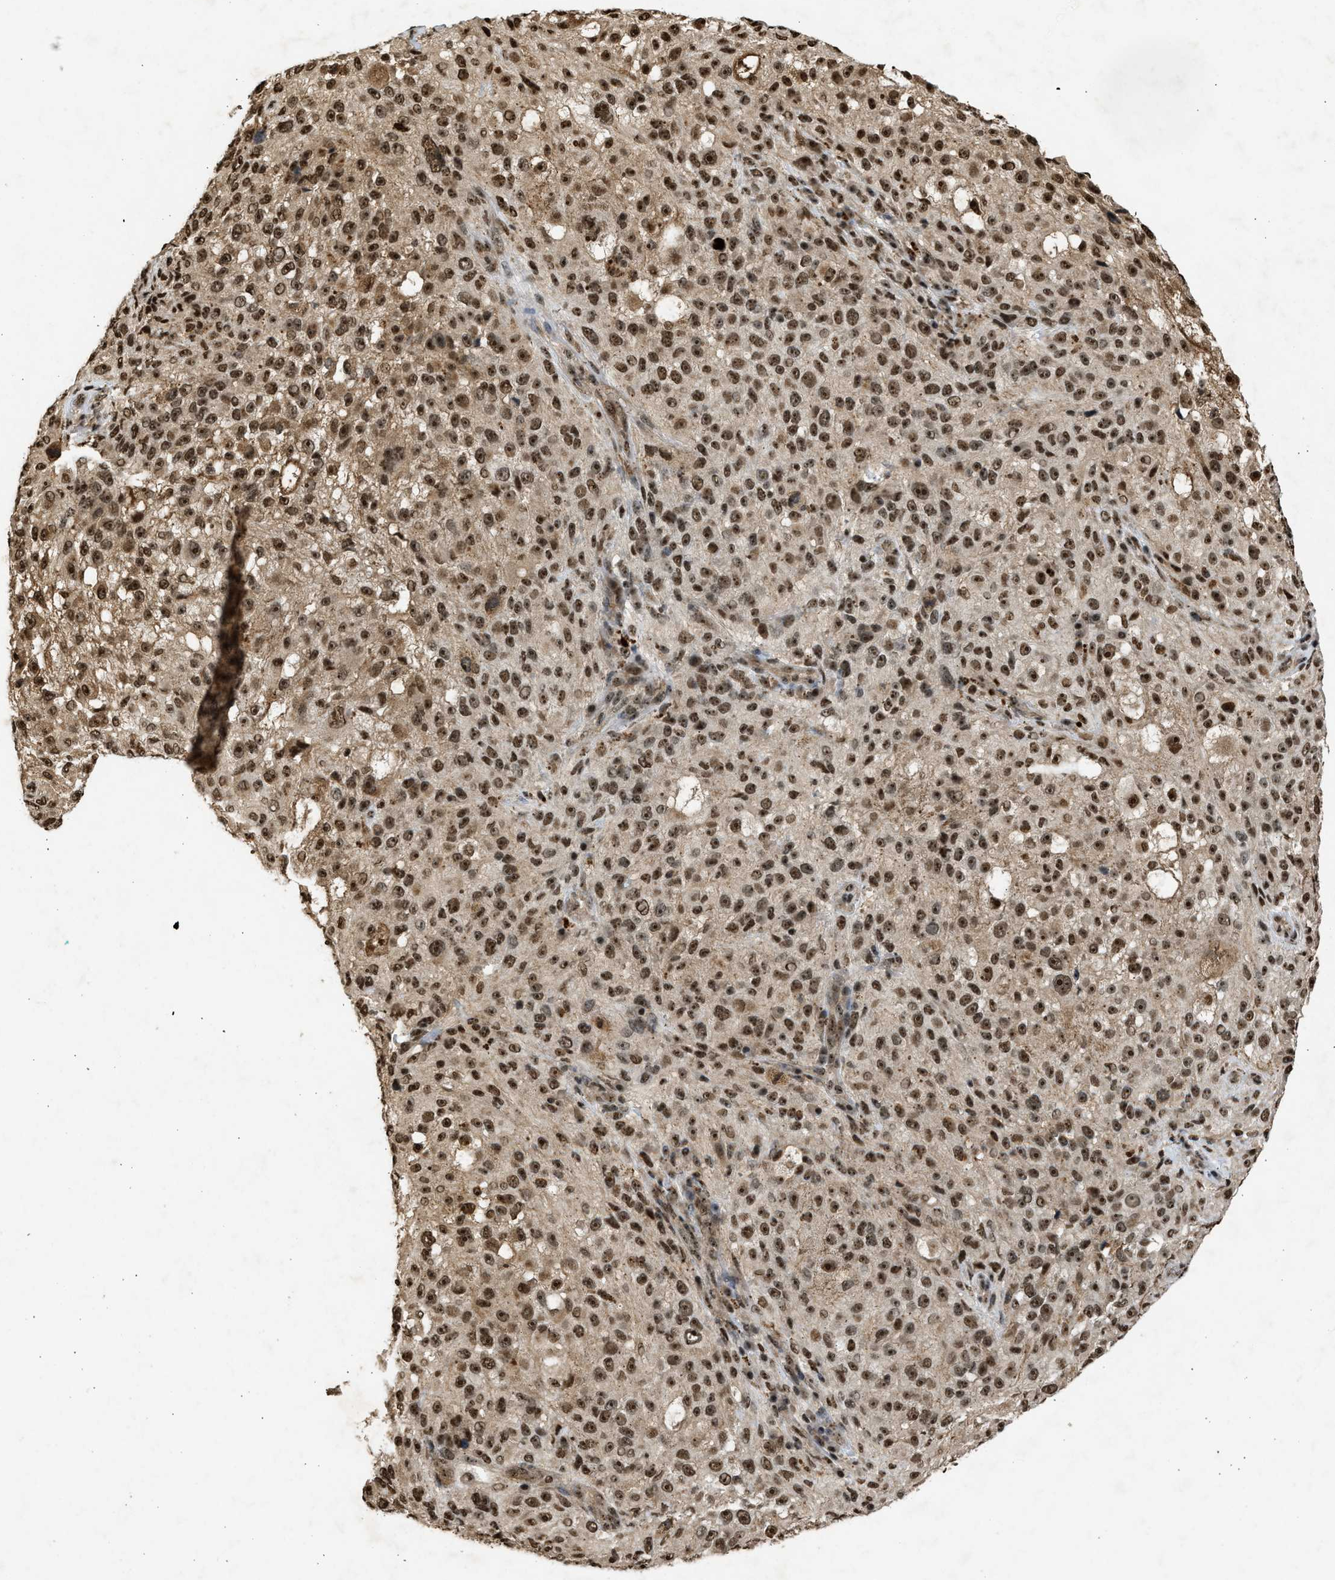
{"staining": {"intensity": "strong", "quantity": ">75%", "location": "cytoplasmic/membranous,nuclear"}, "tissue": "melanoma", "cell_type": "Tumor cells", "image_type": "cancer", "snomed": [{"axis": "morphology", "description": "Necrosis, NOS"}, {"axis": "morphology", "description": "Malignant melanoma, NOS"}, {"axis": "topography", "description": "Skin"}], "caption": "Melanoma stained with IHC exhibits strong cytoplasmic/membranous and nuclear staining in about >75% of tumor cells. (Brightfield microscopy of DAB IHC at high magnification).", "gene": "TFDP2", "patient": {"sex": "female", "age": 87}}